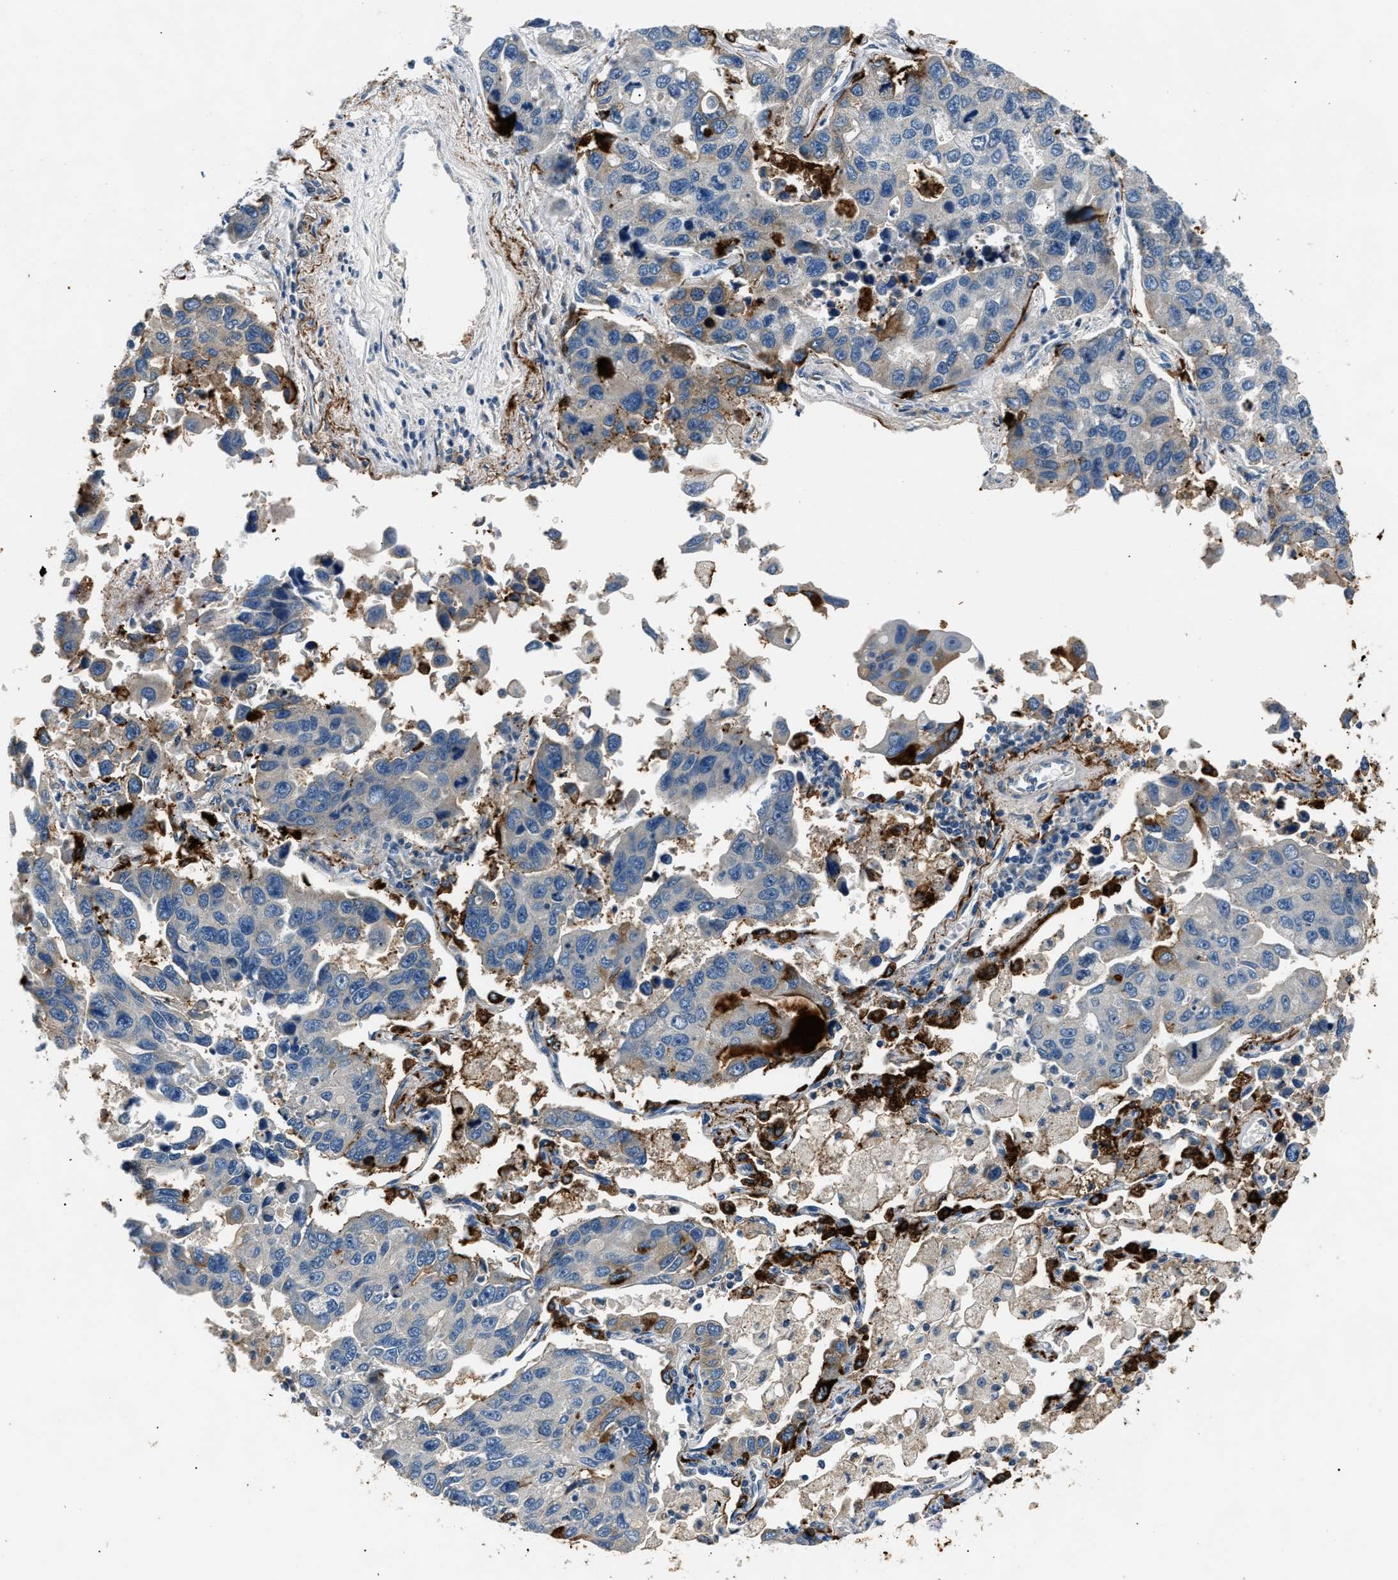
{"staining": {"intensity": "moderate", "quantity": "<25%", "location": "cytoplasmic/membranous"}, "tissue": "lung cancer", "cell_type": "Tumor cells", "image_type": "cancer", "snomed": [{"axis": "morphology", "description": "Adenocarcinoma, NOS"}, {"axis": "topography", "description": "Lung"}], "caption": "Immunohistochemistry (DAB (3,3'-diaminobenzidine)) staining of adenocarcinoma (lung) exhibits moderate cytoplasmic/membranous protein expression in approximately <25% of tumor cells. (DAB (3,3'-diaminobenzidine) IHC, brown staining for protein, blue staining for nuclei).", "gene": "INHA", "patient": {"sex": "male", "age": 64}}